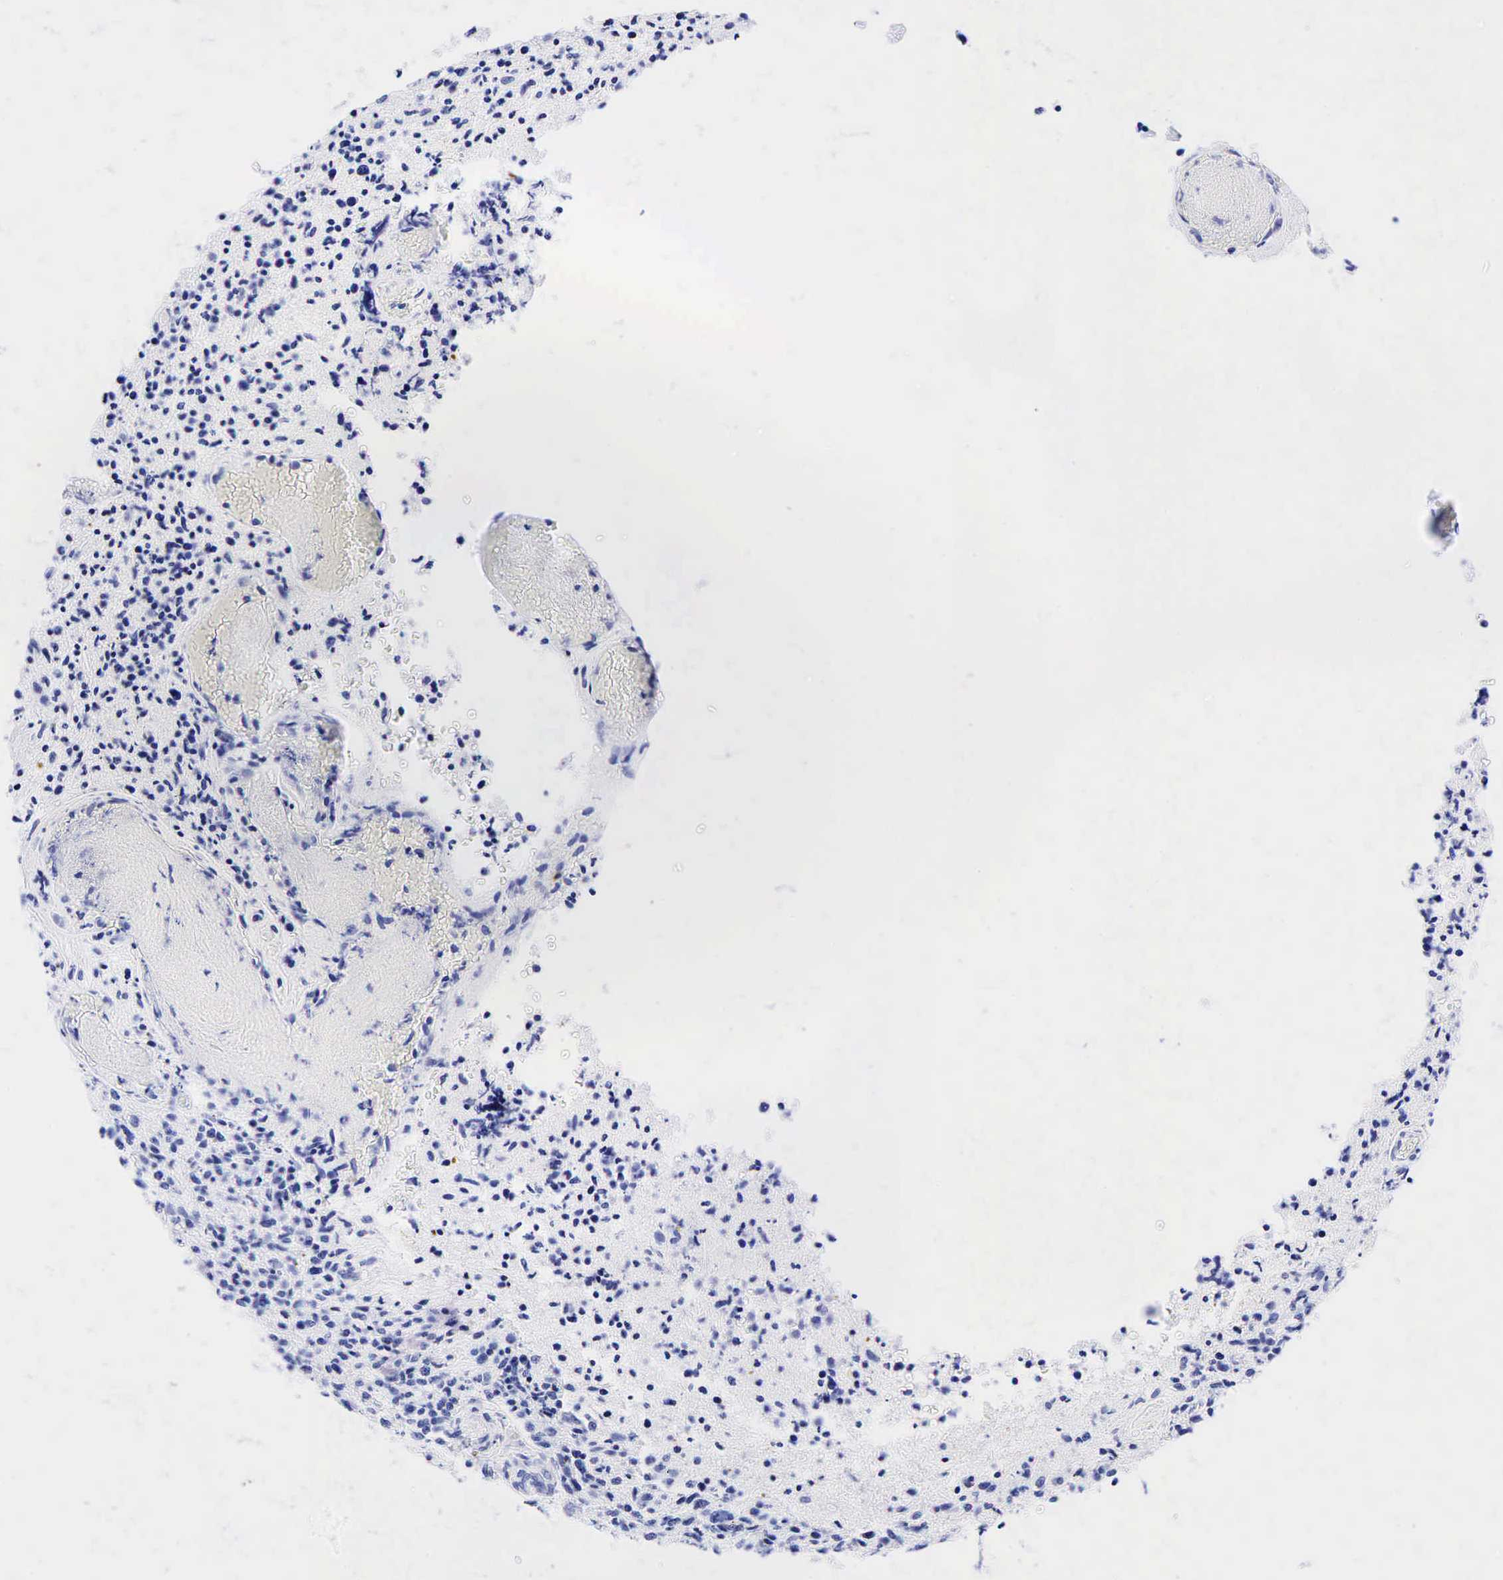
{"staining": {"intensity": "negative", "quantity": "none", "location": "none"}, "tissue": "glioma", "cell_type": "Tumor cells", "image_type": "cancer", "snomed": [{"axis": "morphology", "description": "Glioma, malignant, High grade"}, {"axis": "topography", "description": "Brain"}], "caption": "This is an immunohistochemistry (IHC) image of glioma. There is no expression in tumor cells.", "gene": "CD79A", "patient": {"sex": "male", "age": 36}}